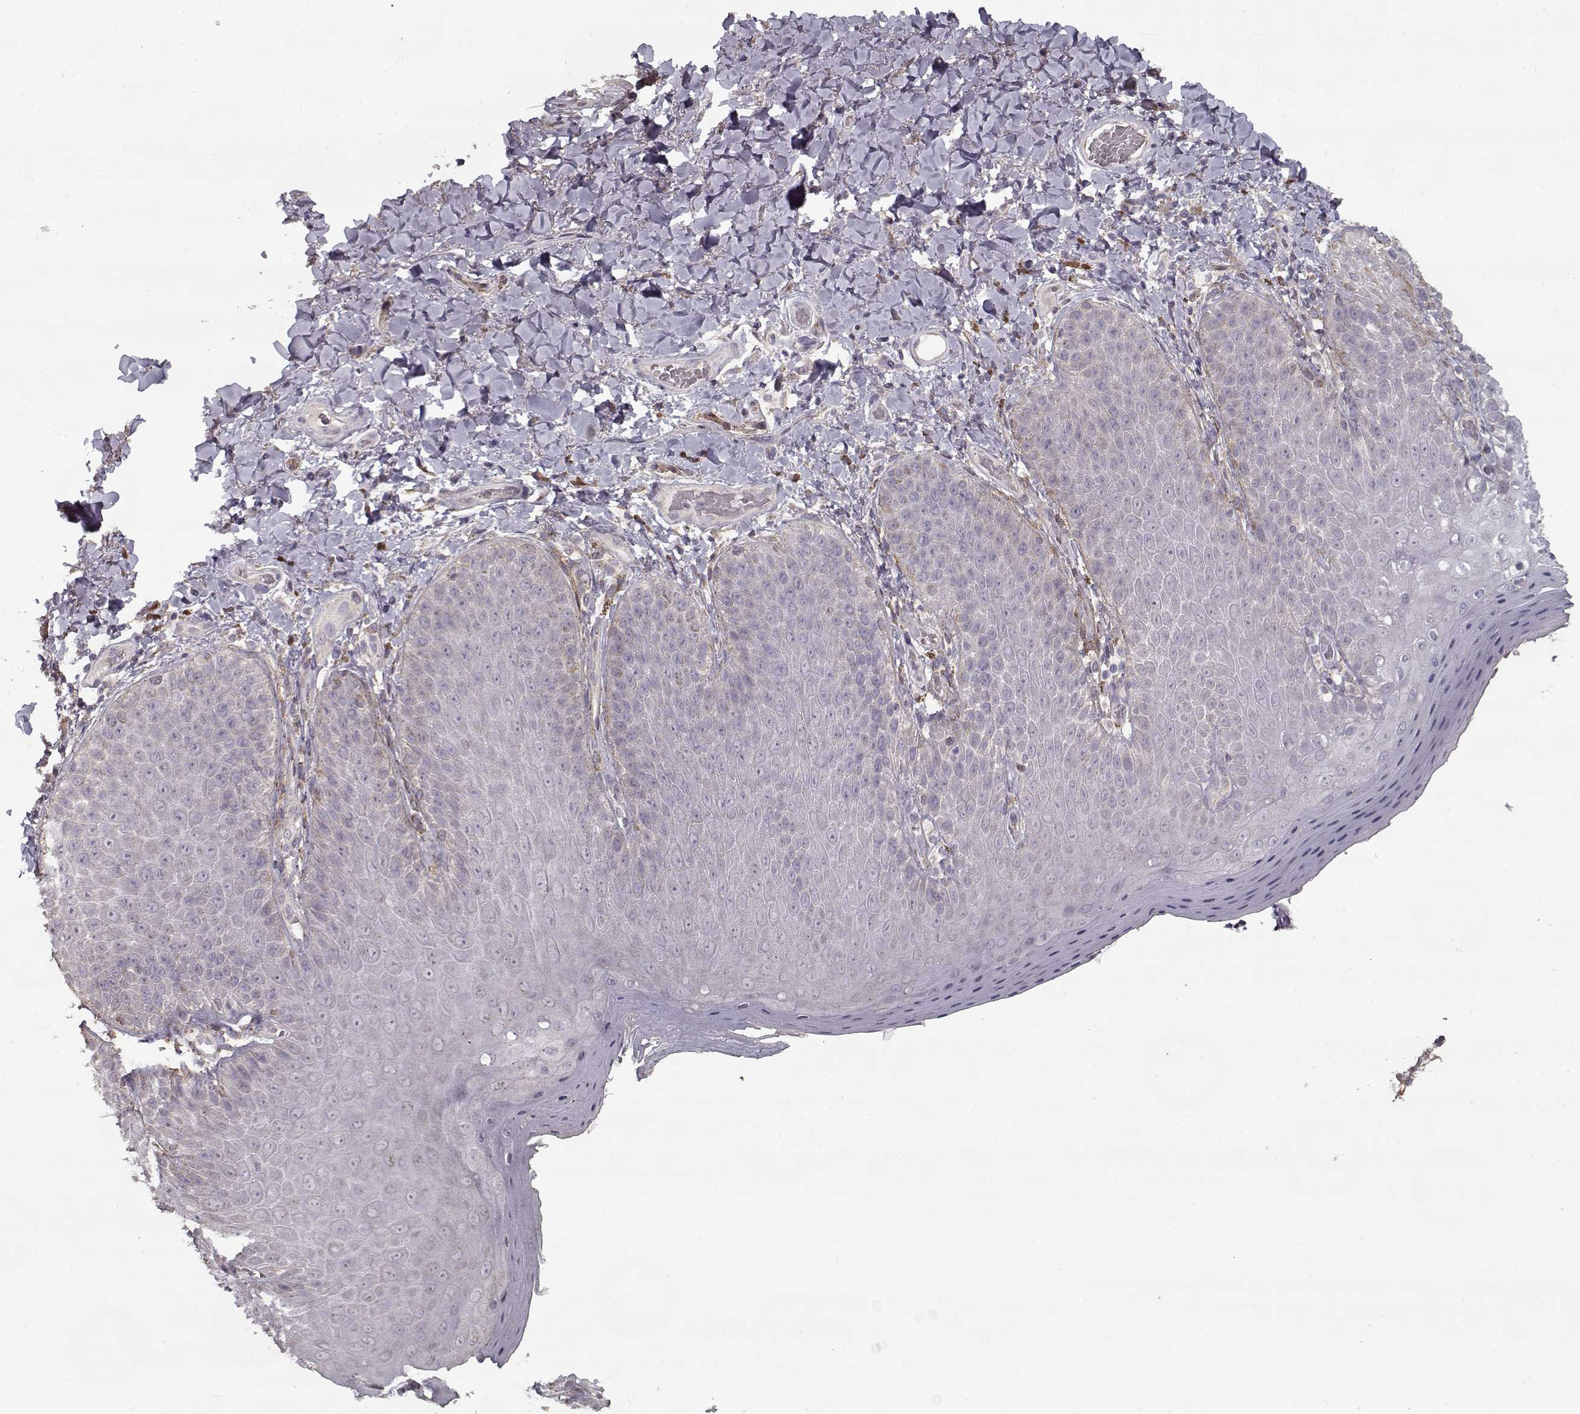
{"staining": {"intensity": "negative", "quantity": "none", "location": "none"}, "tissue": "skin", "cell_type": "Epidermal cells", "image_type": "normal", "snomed": [{"axis": "morphology", "description": "Normal tissue, NOS"}, {"axis": "topography", "description": "Anal"}], "caption": "There is no significant expression in epidermal cells of skin. (DAB (3,3'-diaminobenzidine) immunohistochemistry, high magnification).", "gene": "LAMA2", "patient": {"sex": "male", "age": 53}}